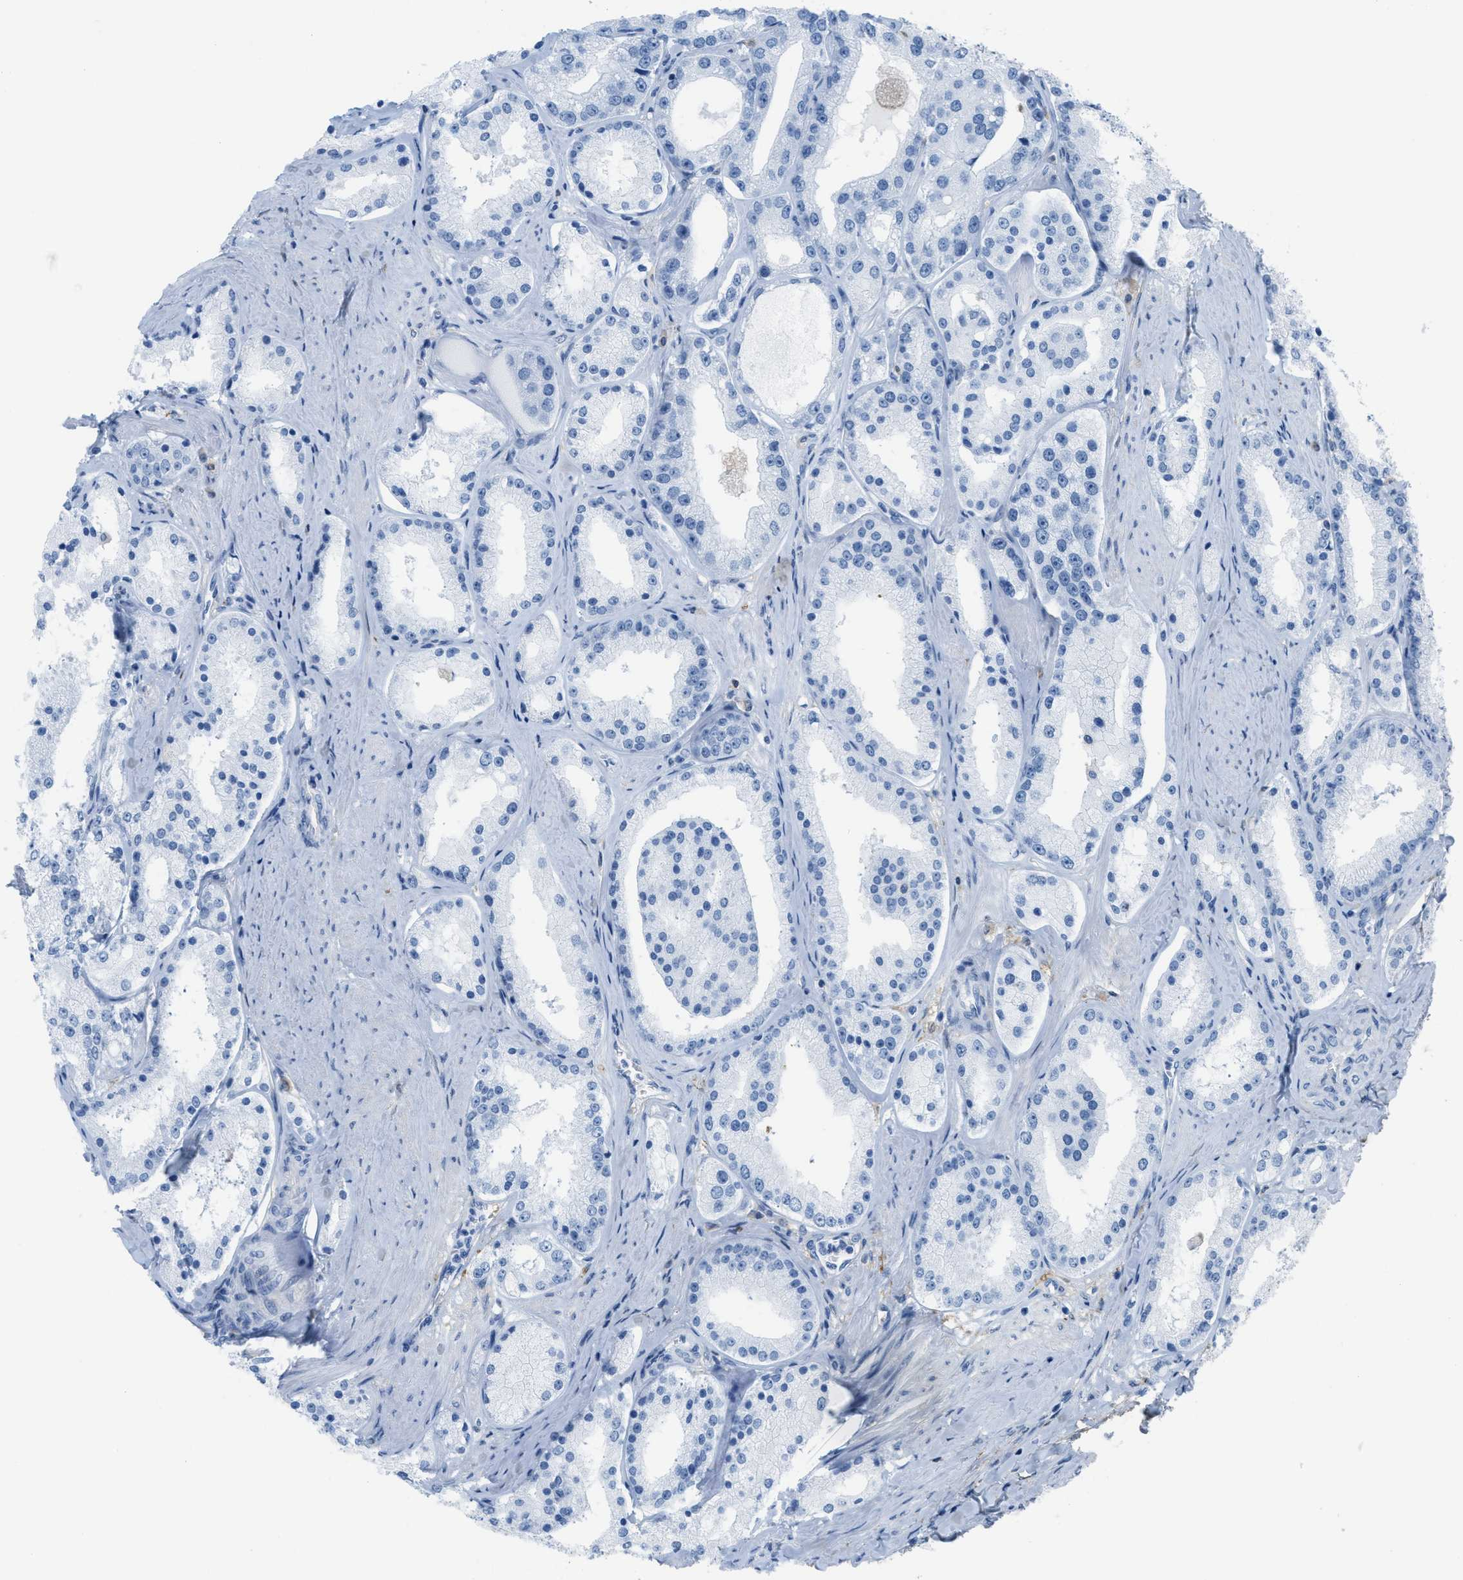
{"staining": {"intensity": "negative", "quantity": "none", "location": "none"}, "tissue": "prostate cancer", "cell_type": "Tumor cells", "image_type": "cancer", "snomed": [{"axis": "morphology", "description": "Adenocarcinoma, Low grade"}, {"axis": "topography", "description": "Prostate"}], "caption": "High power microscopy image of an immunohistochemistry (IHC) histopathology image of prostate cancer, revealing no significant positivity in tumor cells. (Brightfield microscopy of DAB (3,3'-diaminobenzidine) IHC at high magnification).", "gene": "ASGR1", "patient": {"sex": "male", "age": 63}}